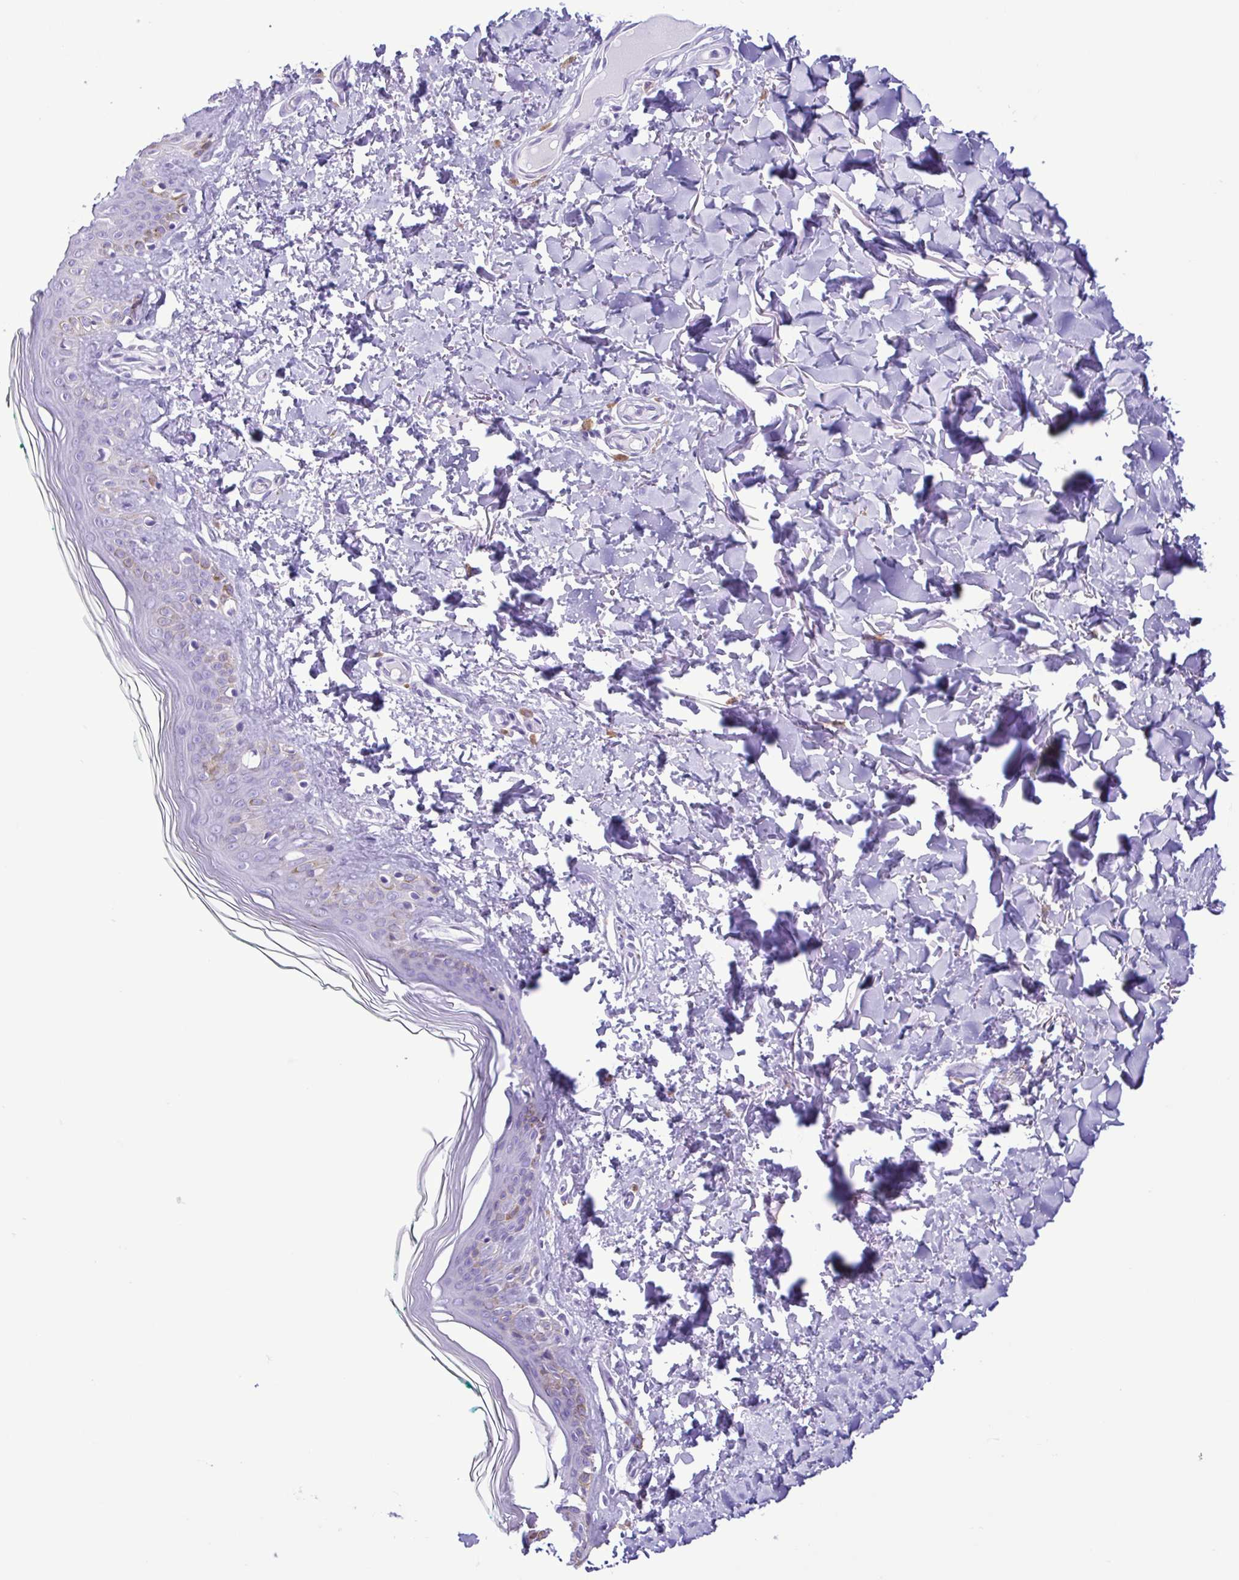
{"staining": {"intensity": "negative", "quantity": "none", "location": "none"}, "tissue": "skin", "cell_type": "Fibroblasts", "image_type": "normal", "snomed": [{"axis": "morphology", "description": "Normal tissue, NOS"}, {"axis": "topography", "description": "Skin"}, {"axis": "topography", "description": "Peripheral nerve tissue"}], "caption": "This is a photomicrograph of immunohistochemistry (IHC) staining of normal skin, which shows no staining in fibroblasts. The staining was performed using DAB (3,3'-diaminobenzidine) to visualize the protein expression in brown, while the nuclei were stained in blue with hematoxylin (Magnification: 20x).", "gene": "SPATA16", "patient": {"sex": "female", "age": 45}}